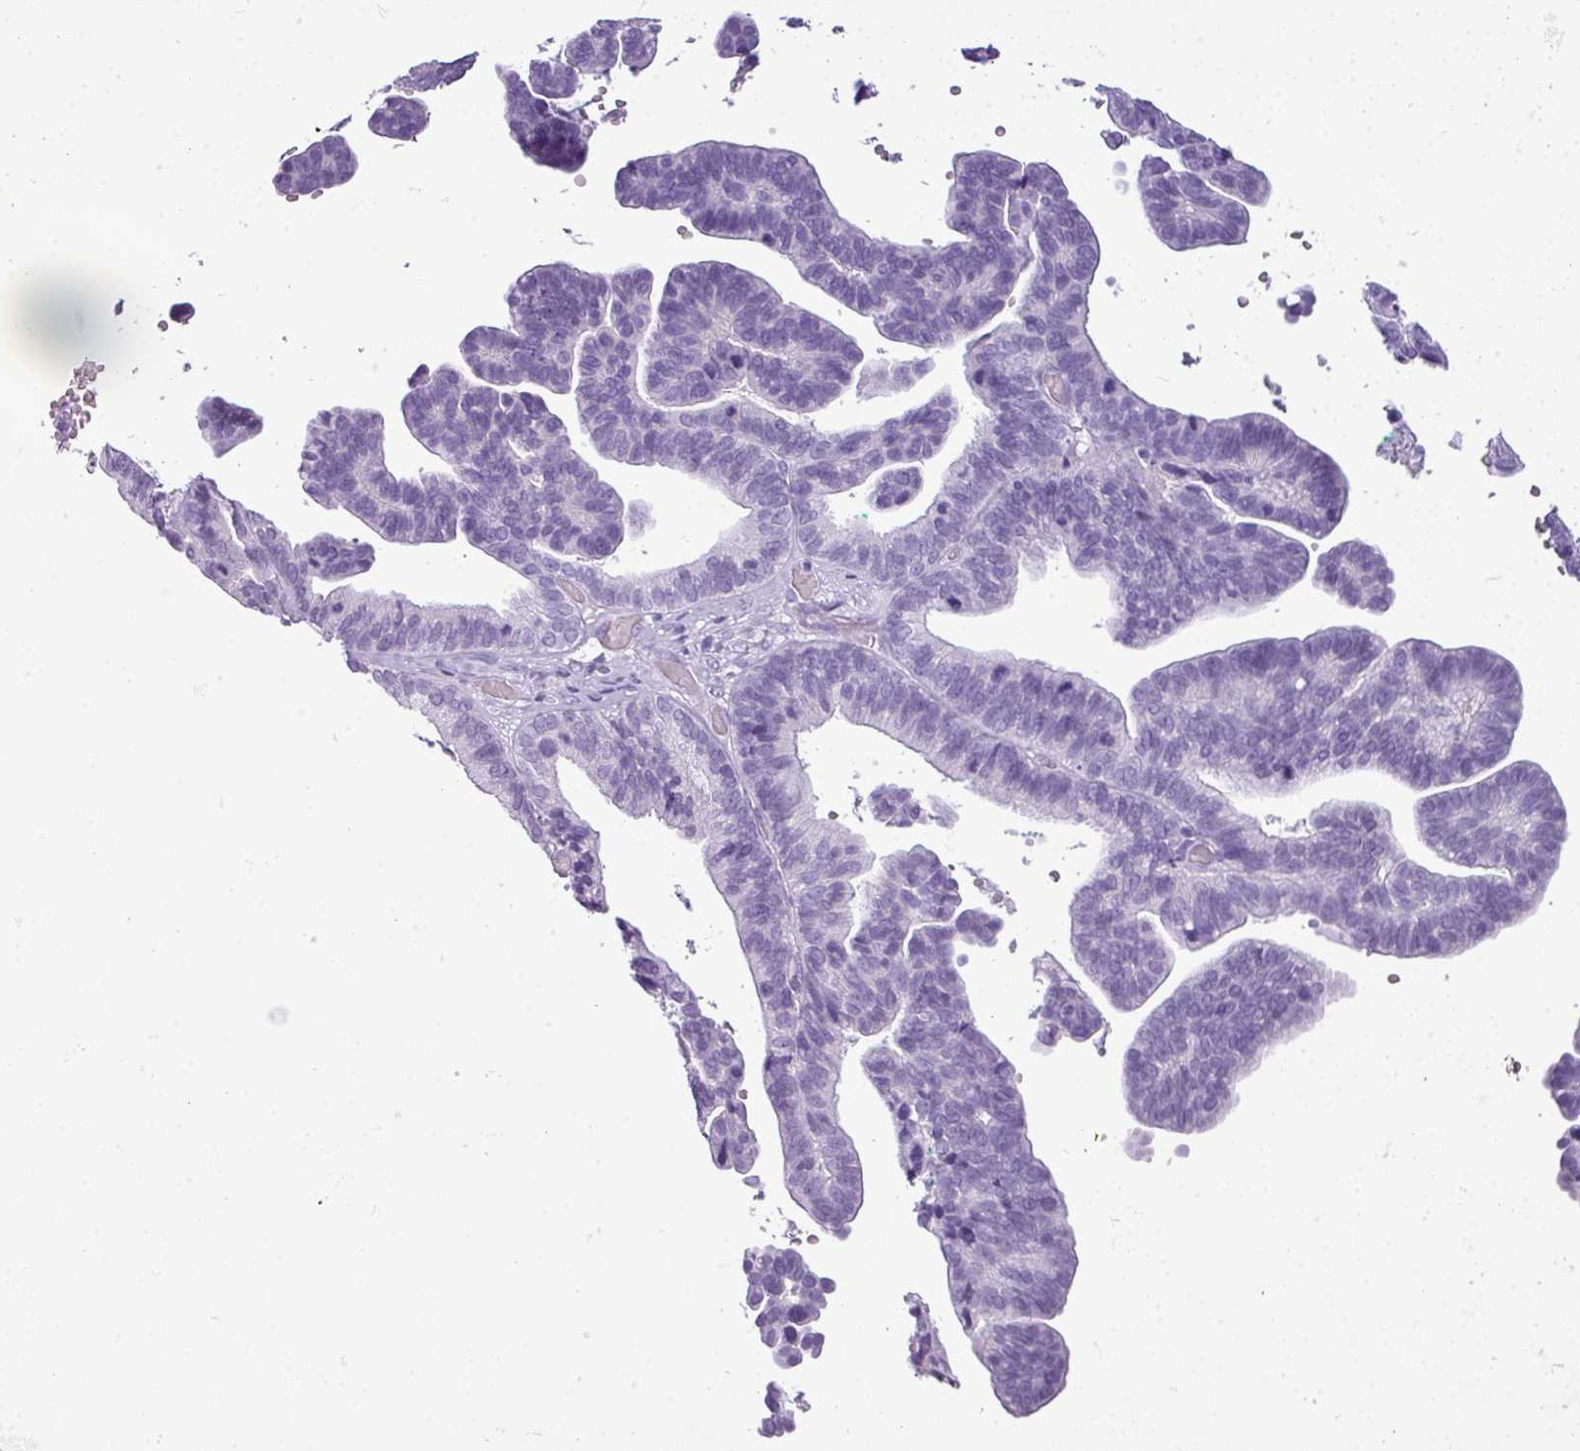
{"staining": {"intensity": "negative", "quantity": "none", "location": "none"}, "tissue": "ovarian cancer", "cell_type": "Tumor cells", "image_type": "cancer", "snomed": [{"axis": "morphology", "description": "Cystadenocarcinoma, serous, NOS"}, {"axis": "topography", "description": "Ovary"}], "caption": "Ovarian cancer (serous cystadenocarcinoma) stained for a protein using immunohistochemistry (IHC) exhibits no expression tumor cells.", "gene": "RBMXL2", "patient": {"sex": "female", "age": 56}}